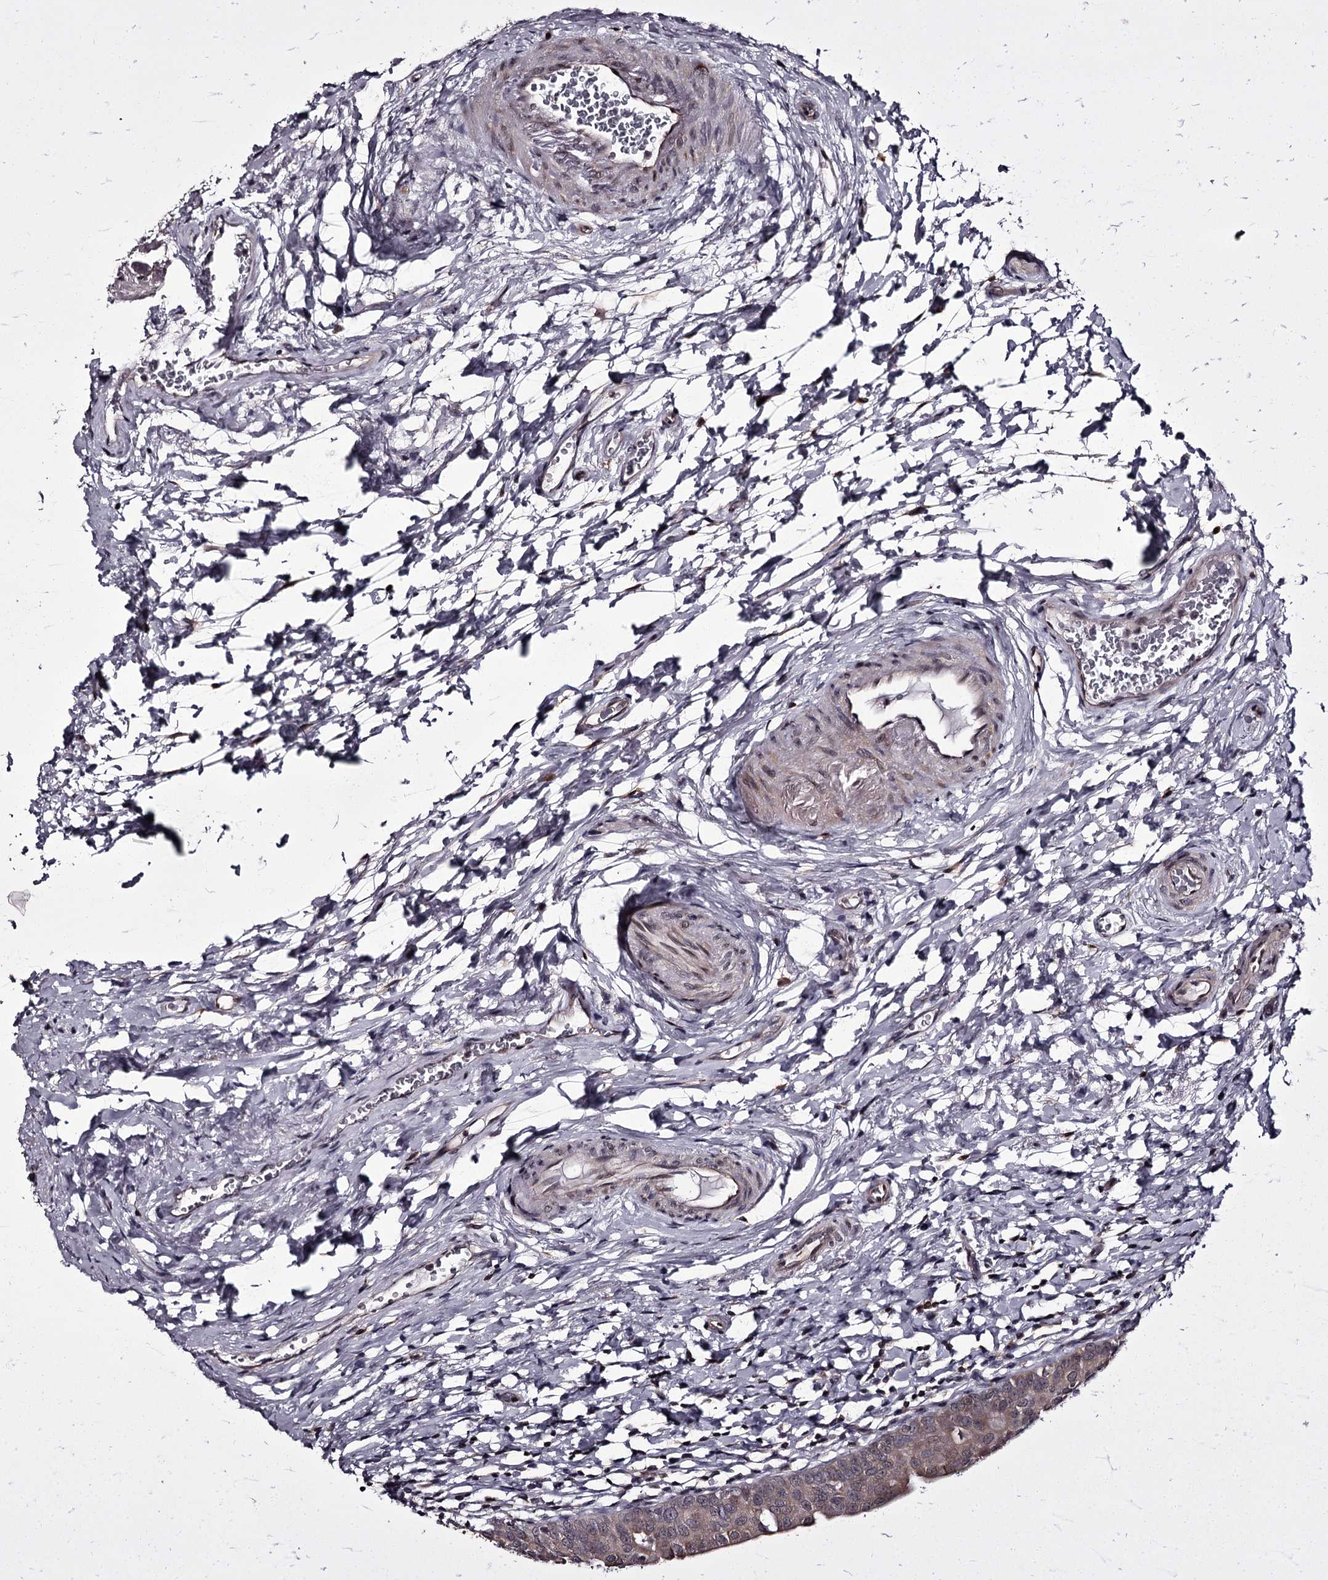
{"staining": {"intensity": "moderate", "quantity": ">75%", "location": "cytoplasmic/membranous"}, "tissue": "urinary bladder", "cell_type": "Urothelial cells", "image_type": "normal", "snomed": [{"axis": "morphology", "description": "Normal tissue, NOS"}, {"axis": "topography", "description": "Urinary bladder"}], "caption": "Immunohistochemical staining of benign human urinary bladder reveals >75% levels of moderate cytoplasmic/membranous protein staining in about >75% of urothelial cells.", "gene": "CCDC92", "patient": {"sex": "male", "age": 83}}